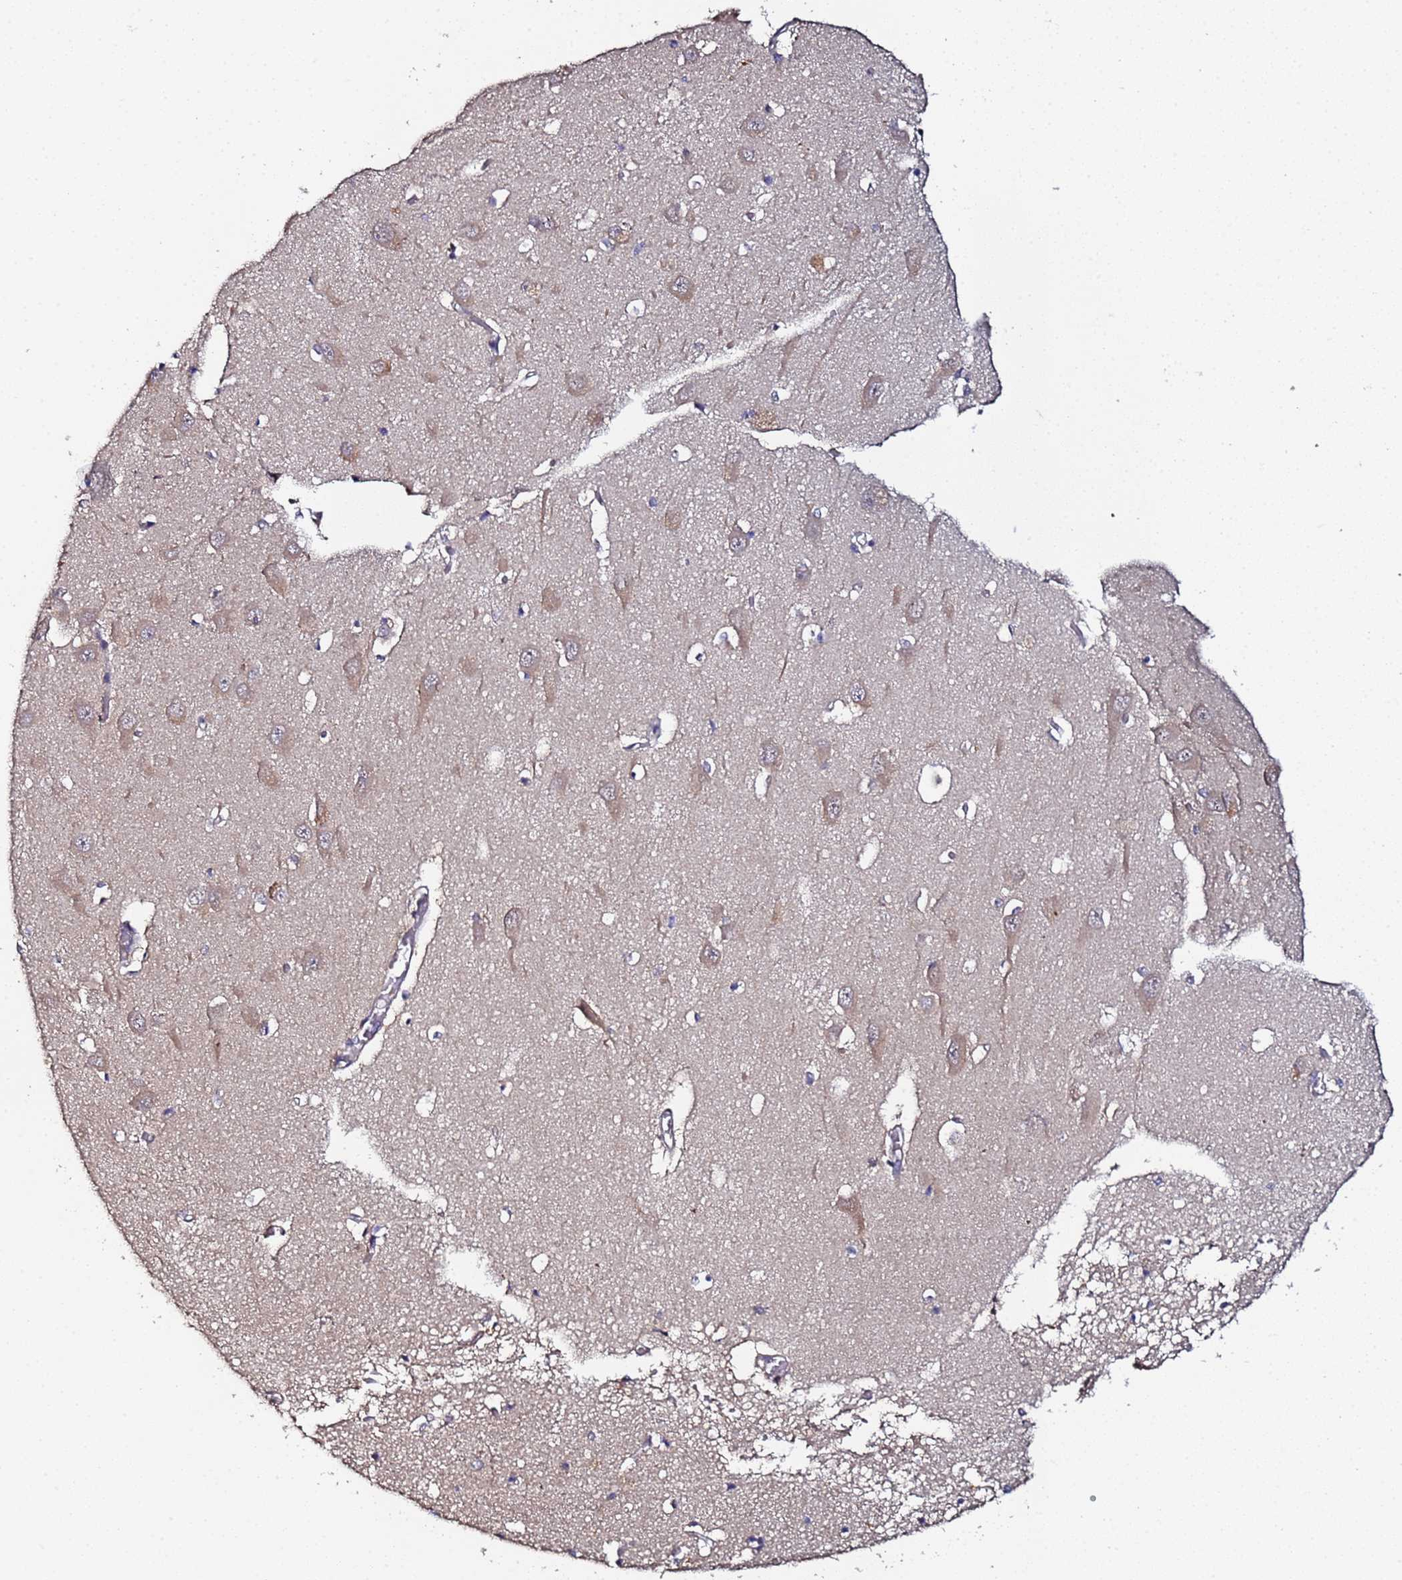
{"staining": {"intensity": "weak", "quantity": "<25%", "location": "nuclear"}, "tissue": "hippocampus", "cell_type": "Glial cells", "image_type": "normal", "snomed": [{"axis": "morphology", "description": "Normal tissue, NOS"}, {"axis": "topography", "description": "Hippocampus"}], "caption": "A micrograph of human hippocampus is negative for staining in glial cells. The staining is performed using DAB (3,3'-diaminobenzidine) brown chromogen with nuclei counter-stained in using hematoxylin.", "gene": "OSER1", "patient": {"sex": "male", "age": 70}}